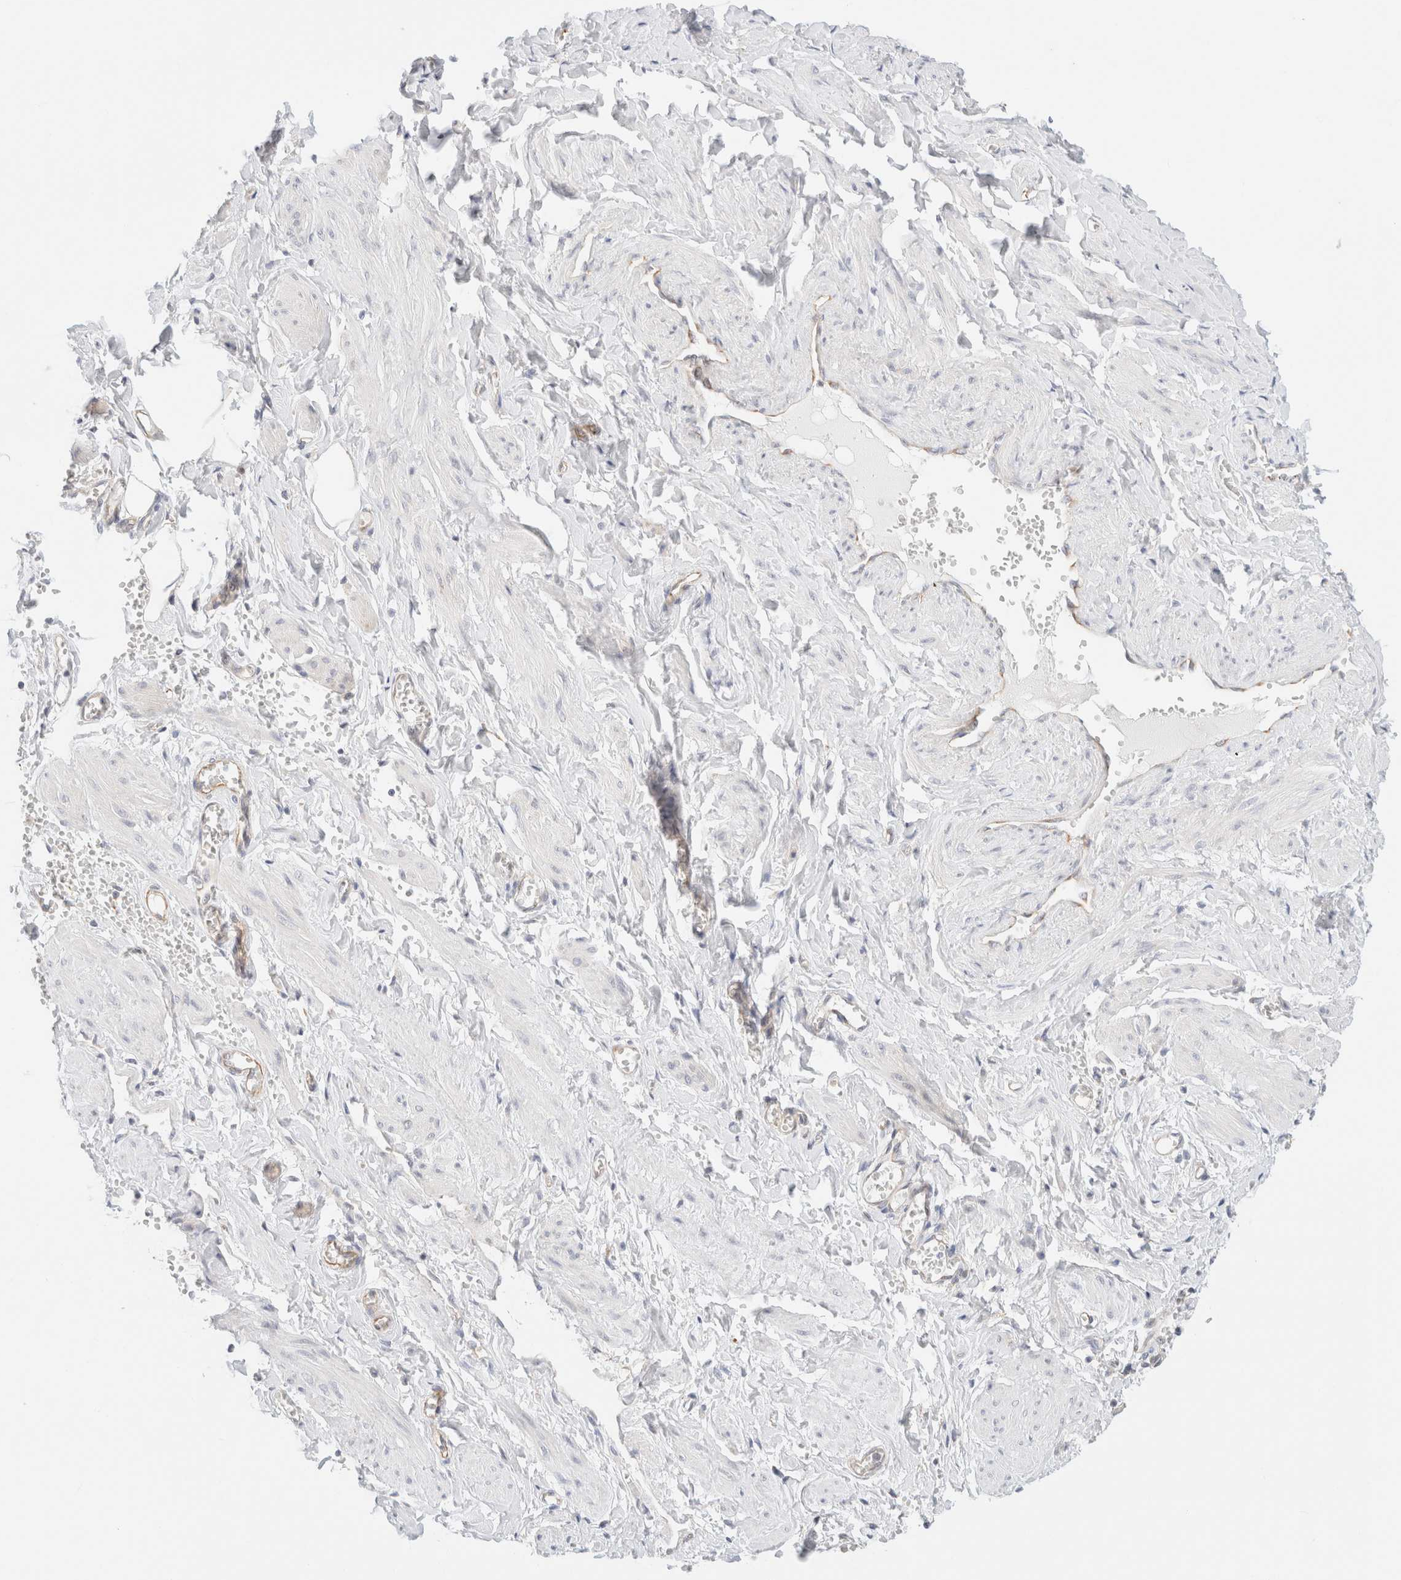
{"staining": {"intensity": "negative", "quantity": "none", "location": "none"}, "tissue": "adipose tissue", "cell_type": "Adipocytes", "image_type": "normal", "snomed": [{"axis": "morphology", "description": "Normal tissue, NOS"}, {"axis": "topography", "description": "Vascular tissue"}, {"axis": "topography", "description": "Fallopian tube"}, {"axis": "topography", "description": "Ovary"}], "caption": "IHC micrograph of unremarkable adipose tissue: human adipose tissue stained with DAB (3,3'-diaminobenzidine) reveals no significant protein positivity in adipocytes.", "gene": "UNC13B", "patient": {"sex": "female", "age": 67}}